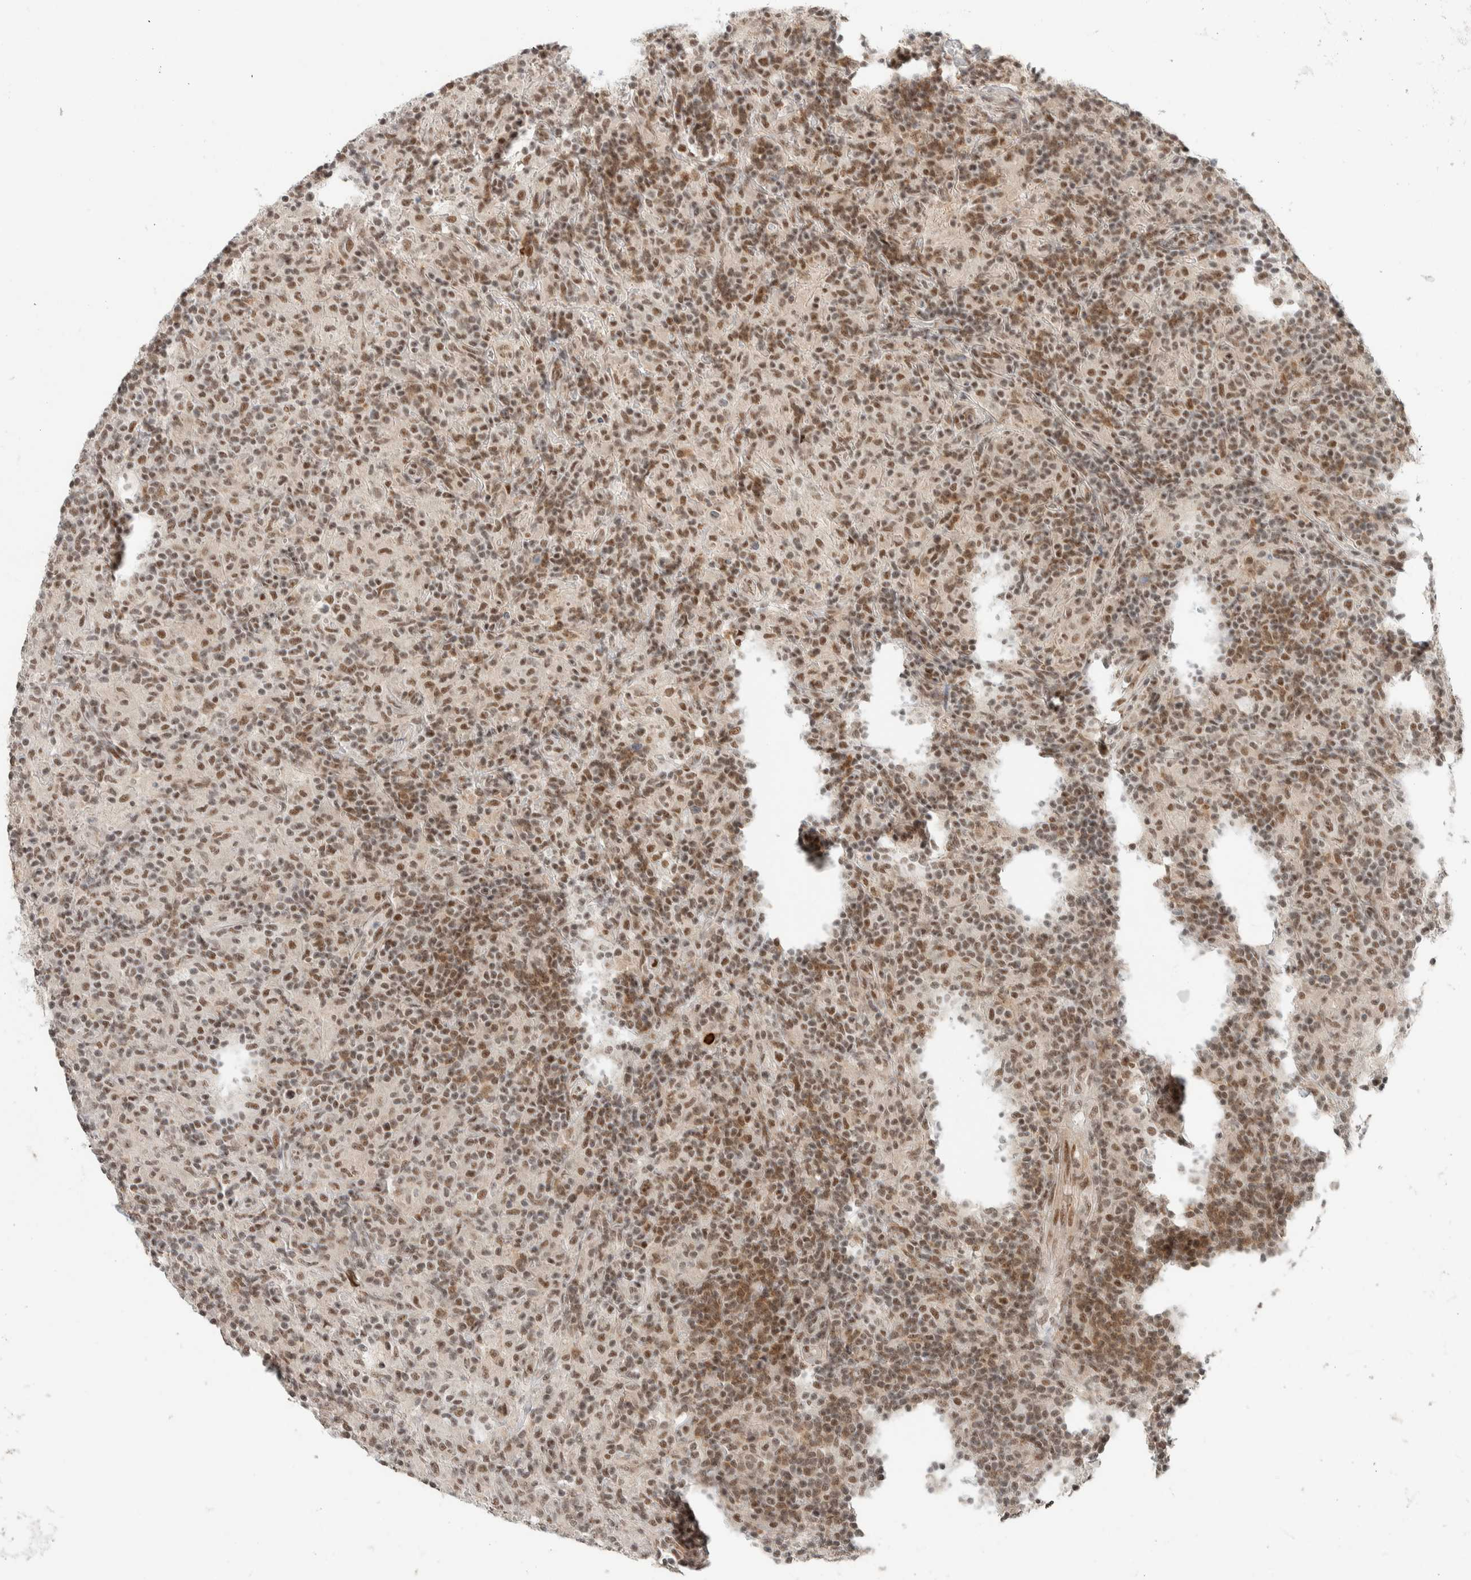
{"staining": {"intensity": "moderate", "quantity": ">75%", "location": "nuclear"}, "tissue": "lymphoma", "cell_type": "Tumor cells", "image_type": "cancer", "snomed": [{"axis": "morphology", "description": "Hodgkin's disease, NOS"}, {"axis": "topography", "description": "Lymph node"}], "caption": "Immunohistochemistry (IHC) histopathology image of human Hodgkin's disease stained for a protein (brown), which reveals medium levels of moderate nuclear expression in approximately >75% of tumor cells.", "gene": "ZBTB2", "patient": {"sex": "male", "age": 70}}